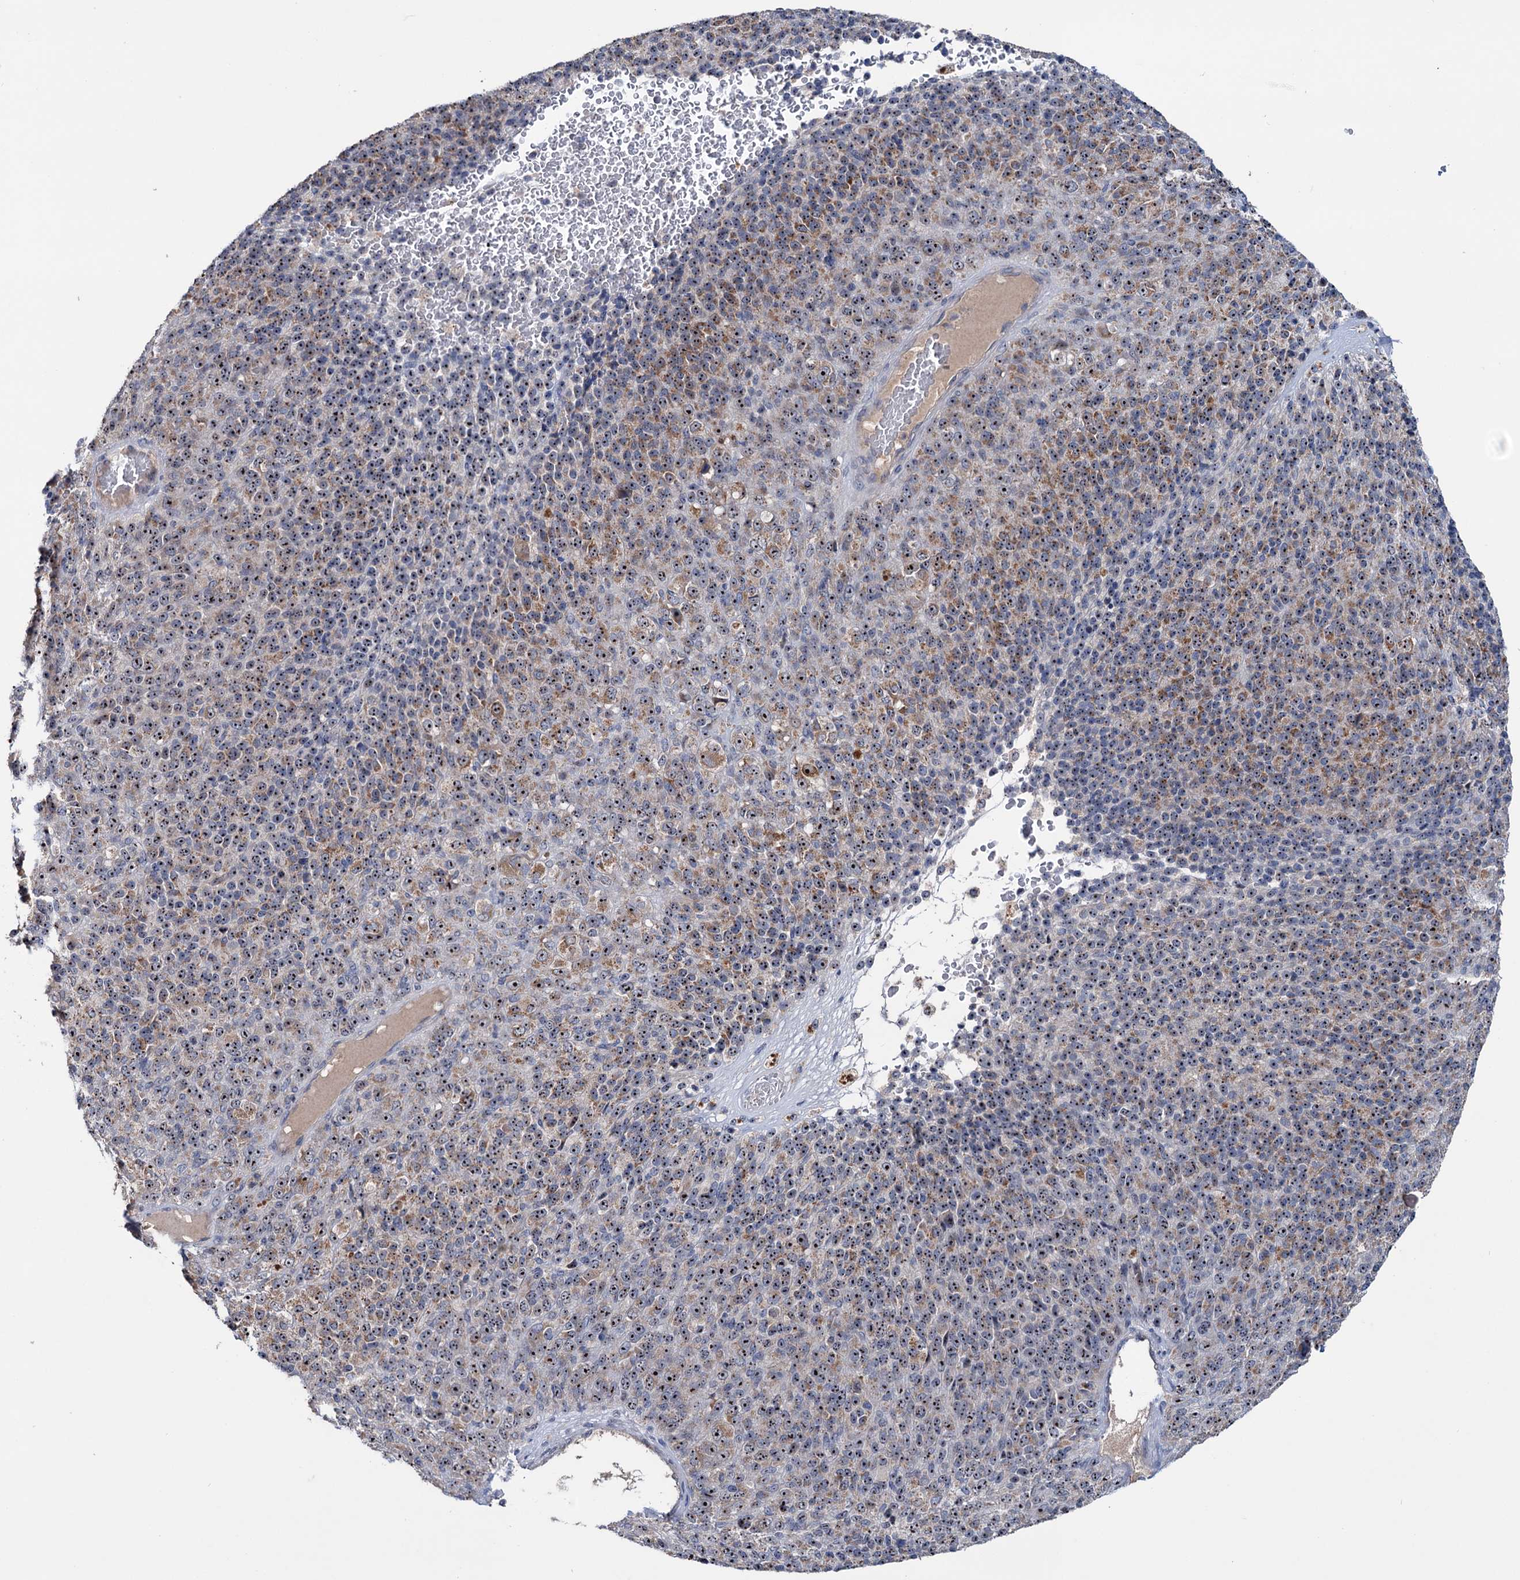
{"staining": {"intensity": "moderate", "quantity": ">75%", "location": "cytoplasmic/membranous,nuclear"}, "tissue": "melanoma", "cell_type": "Tumor cells", "image_type": "cancer", "snomed": [{"axis": "morphology", "description": "Malignant melanoma, Metastatic site"}, {"axis": "topography", "description": "Brain"}], "caption": "Melanoma was stained to show a protein in brown. There is medium levels of moderate cytoplasmic/membranous and nuclear positivity in approximately >75% of tumor cells. The staining is performed using DAB (3,3'-diaminobenzidine) brown chromogen to label protein expression. The nuclei are counter-stained blue using hematoxylin.", "gene": "HTR3B", "patient": {"sex": "female", "age": 56}}